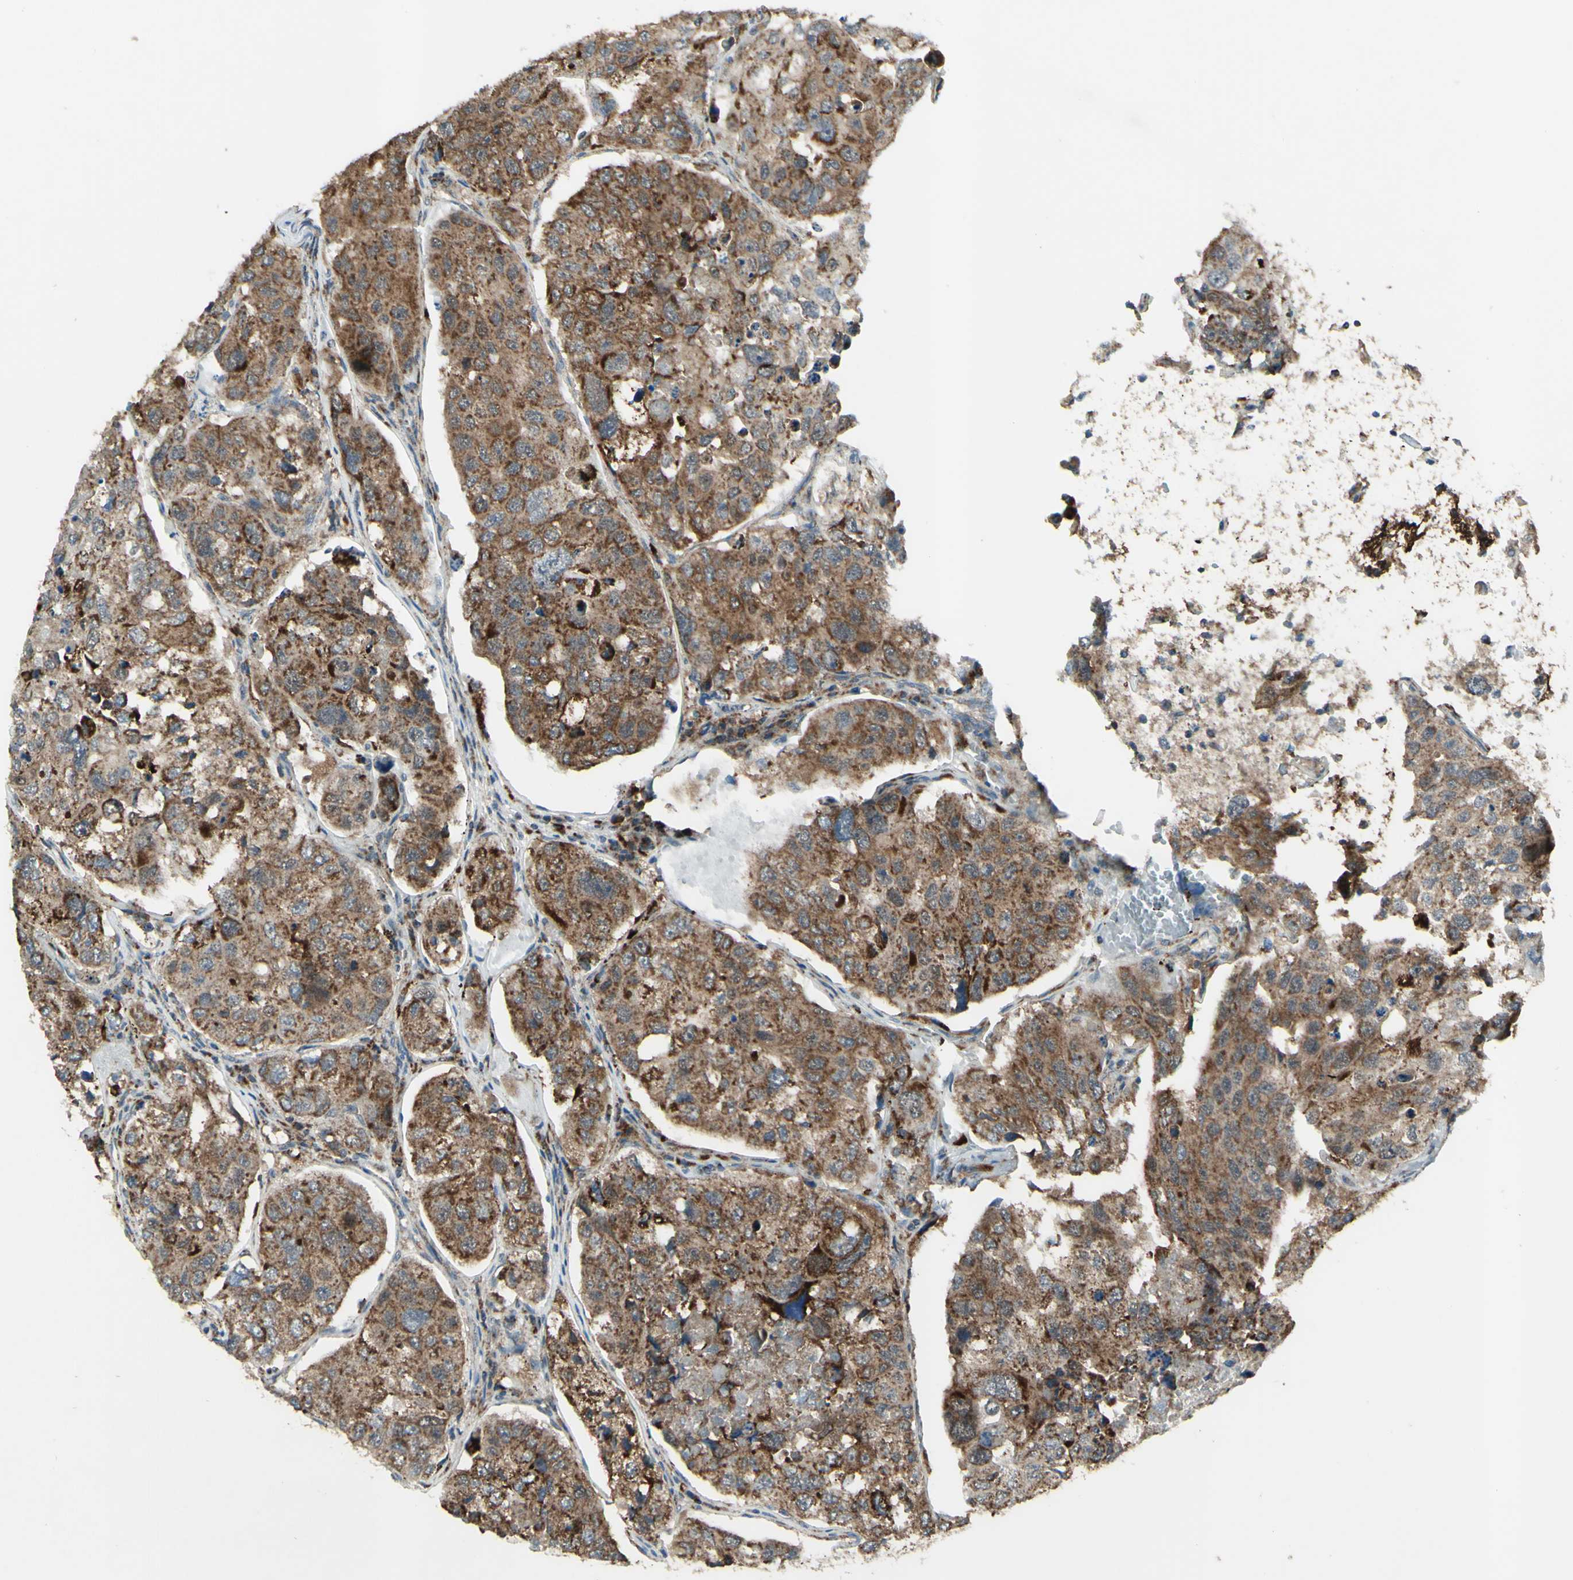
{"staining": {"intensity": "moderate", "quantity": ">75%", "location": "cytoplasmic/membranous"}, "tissue": "urothelial cancer", "cell_type": "Tumor cells", "image_type": "cancer", "snomed": [{"axis": "morphology", "description": "Urothelial carcinoma, High grade"}, {"axis": "topography", "description": "Lymph node"}, {"axis": "topography", "description": "Urinary bladder"}], "caption": "Immunohistochemical staining of urothelial carcinoma (high-grade) demonstrates moderate cytoplasmic/membranous protein positivity in about >75% of tumor cells.", "gene": "DHRS3", "patient": {"sex": "male", "age": 51}}